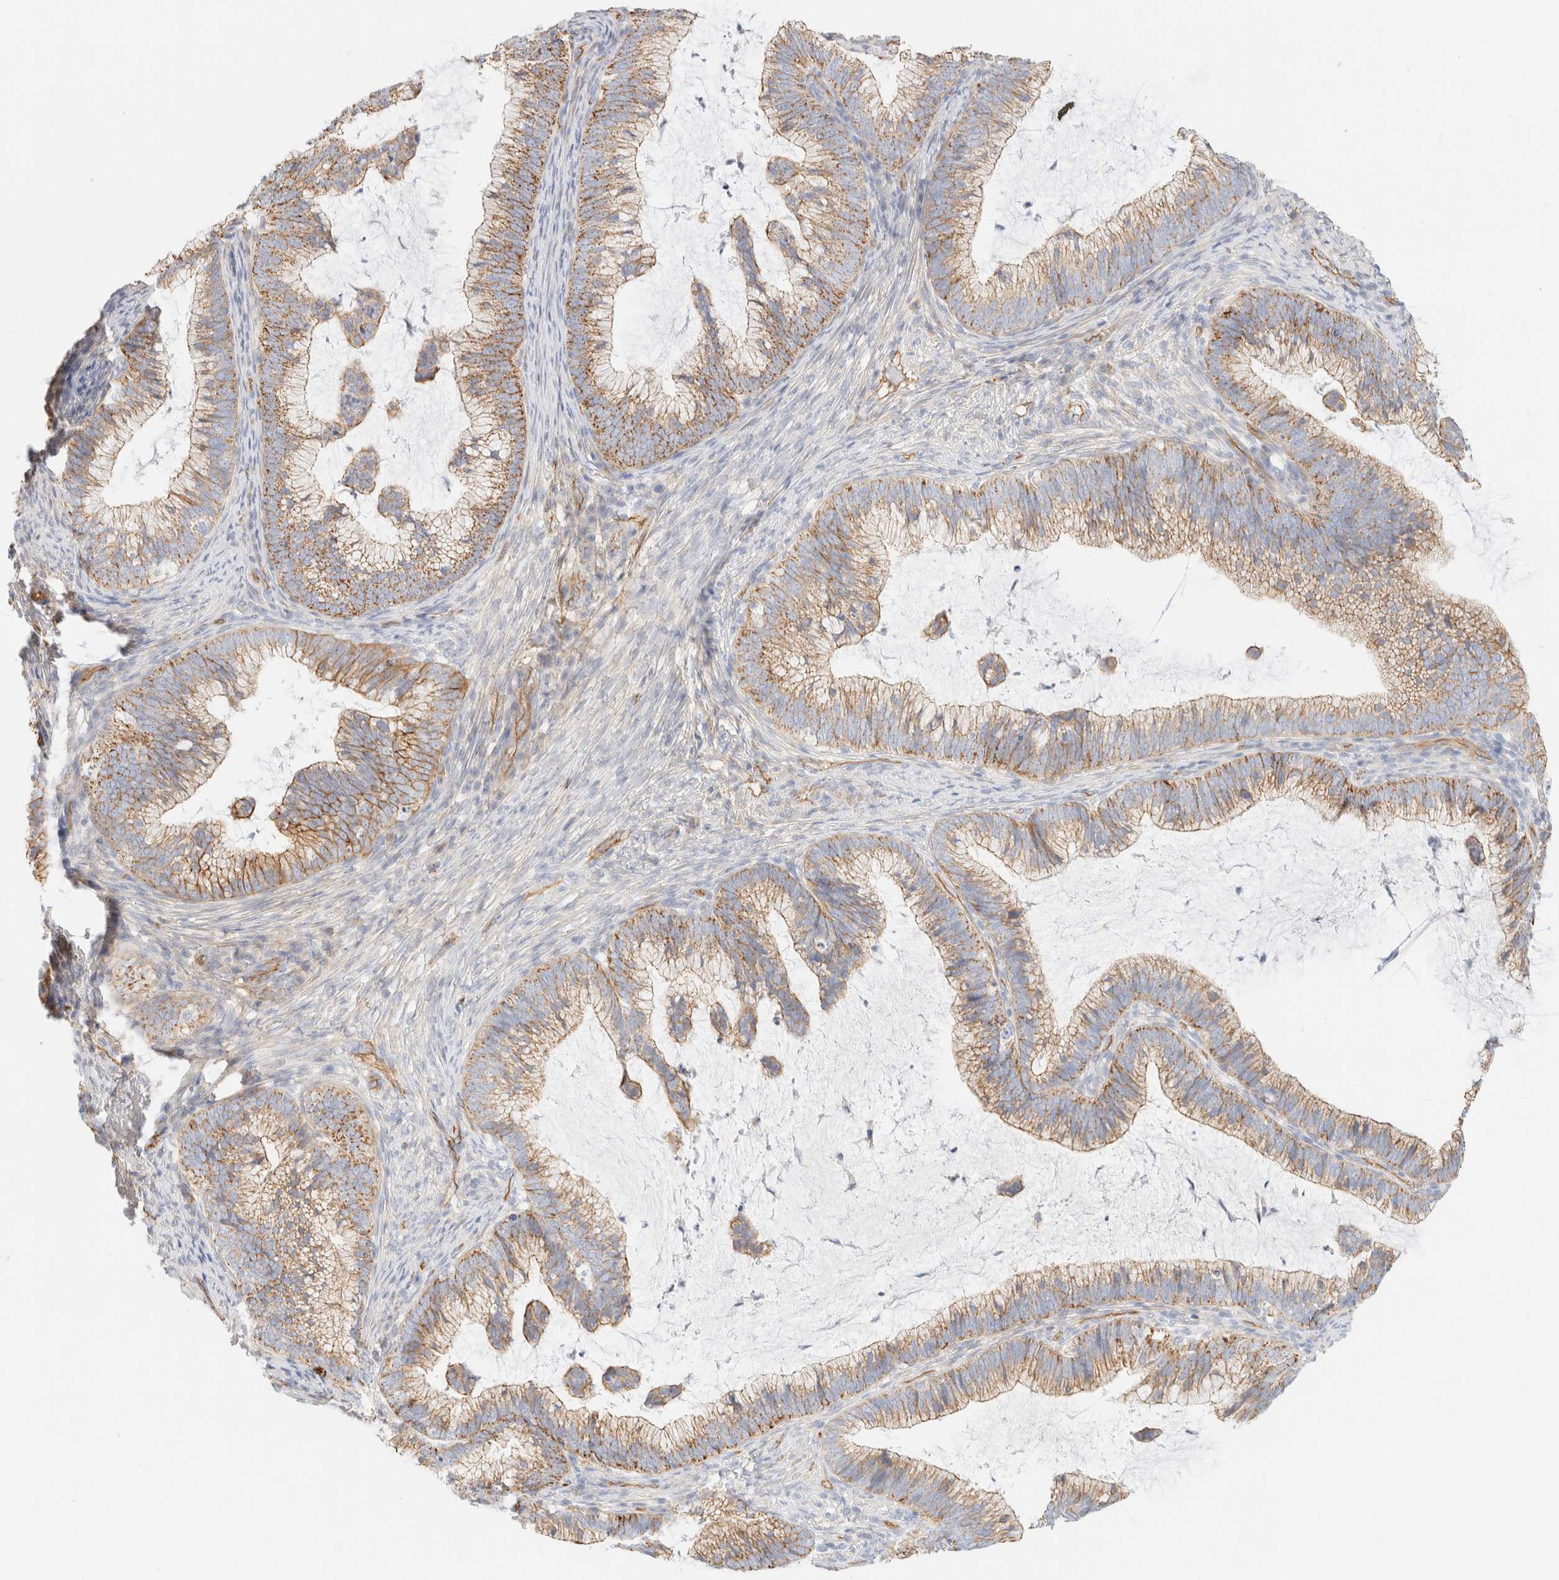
{"staining": {"intensity": "moderate", "quantity": ">75%", "location": "cytoplasmic/membranous"}, "tissue": "cervical cancer", "cell_type": "Tumor cells", "image_type": "cancer", "snomed": [{"axis": "morphology", "description": "Adenocarcinoma, NOS"}, {"axis": "topography", "description": "Cervix"}], "caption": "A histopathology image of adenocarcinoma (cervical) stained for a protein shows moderate cytoplasmic/membranous brown staining in tumor cells.", "gene": "CYB5R4", "patient": {"sex": "female", "age": 36}}